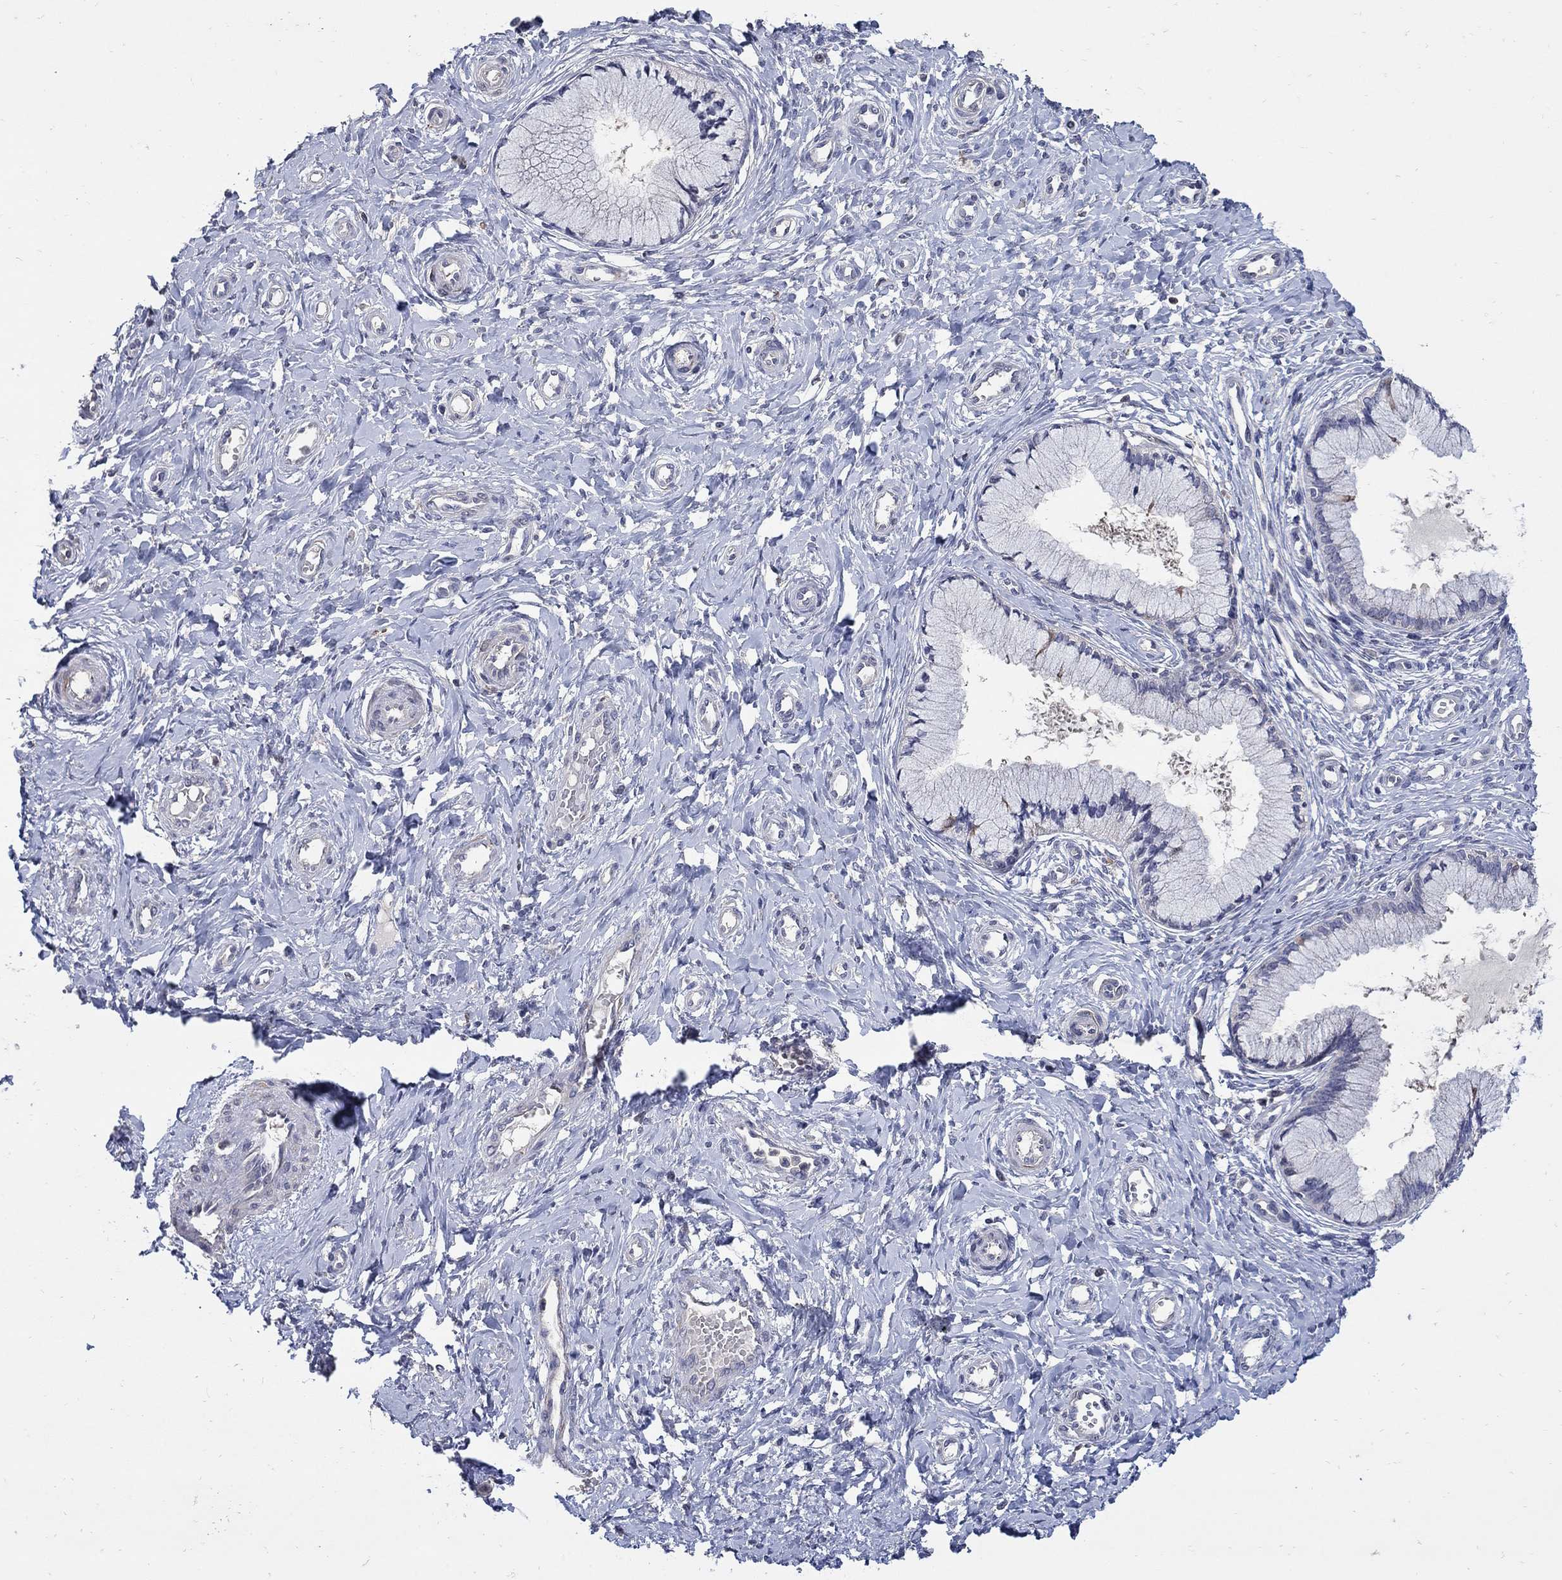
{"staining": {"intensity": "negative", "quantity": "none", "location": "none"}, "tissue": "cervix", "cell_type": "Glandular cells", "image_type": "normal", "snomed": [{"axis": "morphology", "description": "Normal tissue, NOS"}, {"axis": "topography", "description": "Cervix"}], "caption": "Glandular cells are negative for protein expression in benign human cervix.", "gene": "CETN1", "patient": {"sex": "female", "age": 37}}